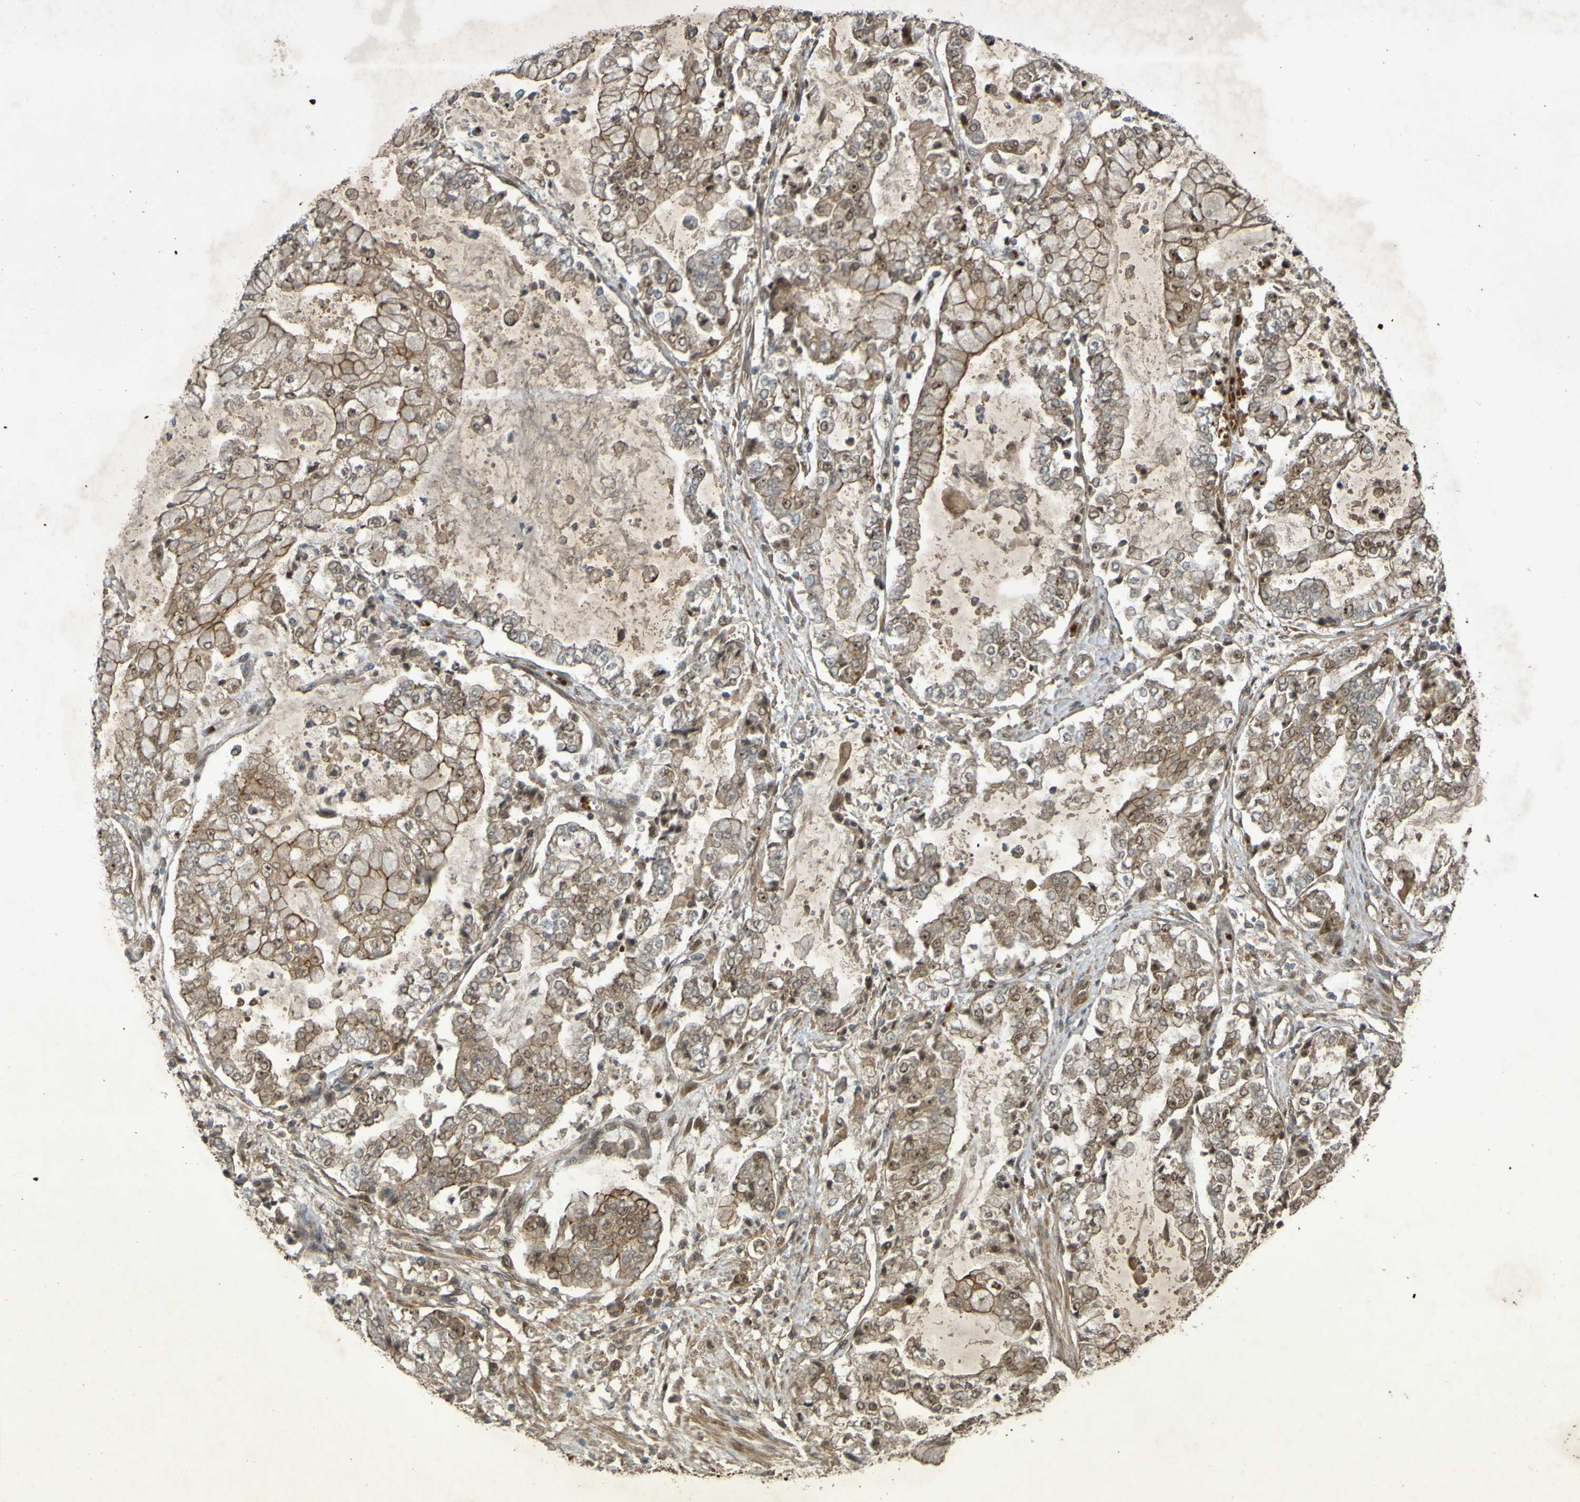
{"staining": {"intensity": "moderate", "quantity": ">75%", "location": "cytoplasmic/membranous"}, "tissue": "stomach cancer", "cell_type": "Tumor cells", "image_type": "cancer", "snomed": [{"axis": "morphology", "description": "Adenocarcinoma, NOS"}, {"axis": "topography", "description": "Stomach"}], "caption": "Brown immunohistochemical staining in human stomach cancer (adenocarcinoma) reveals moderate cytoplasmic/membranous staining in approximately >75% of tumor cells. (IHC, brightfield microscopy, high magnification).", "gene": "ARHGEF11", "patient": {"sex": "male", "age": 76}}